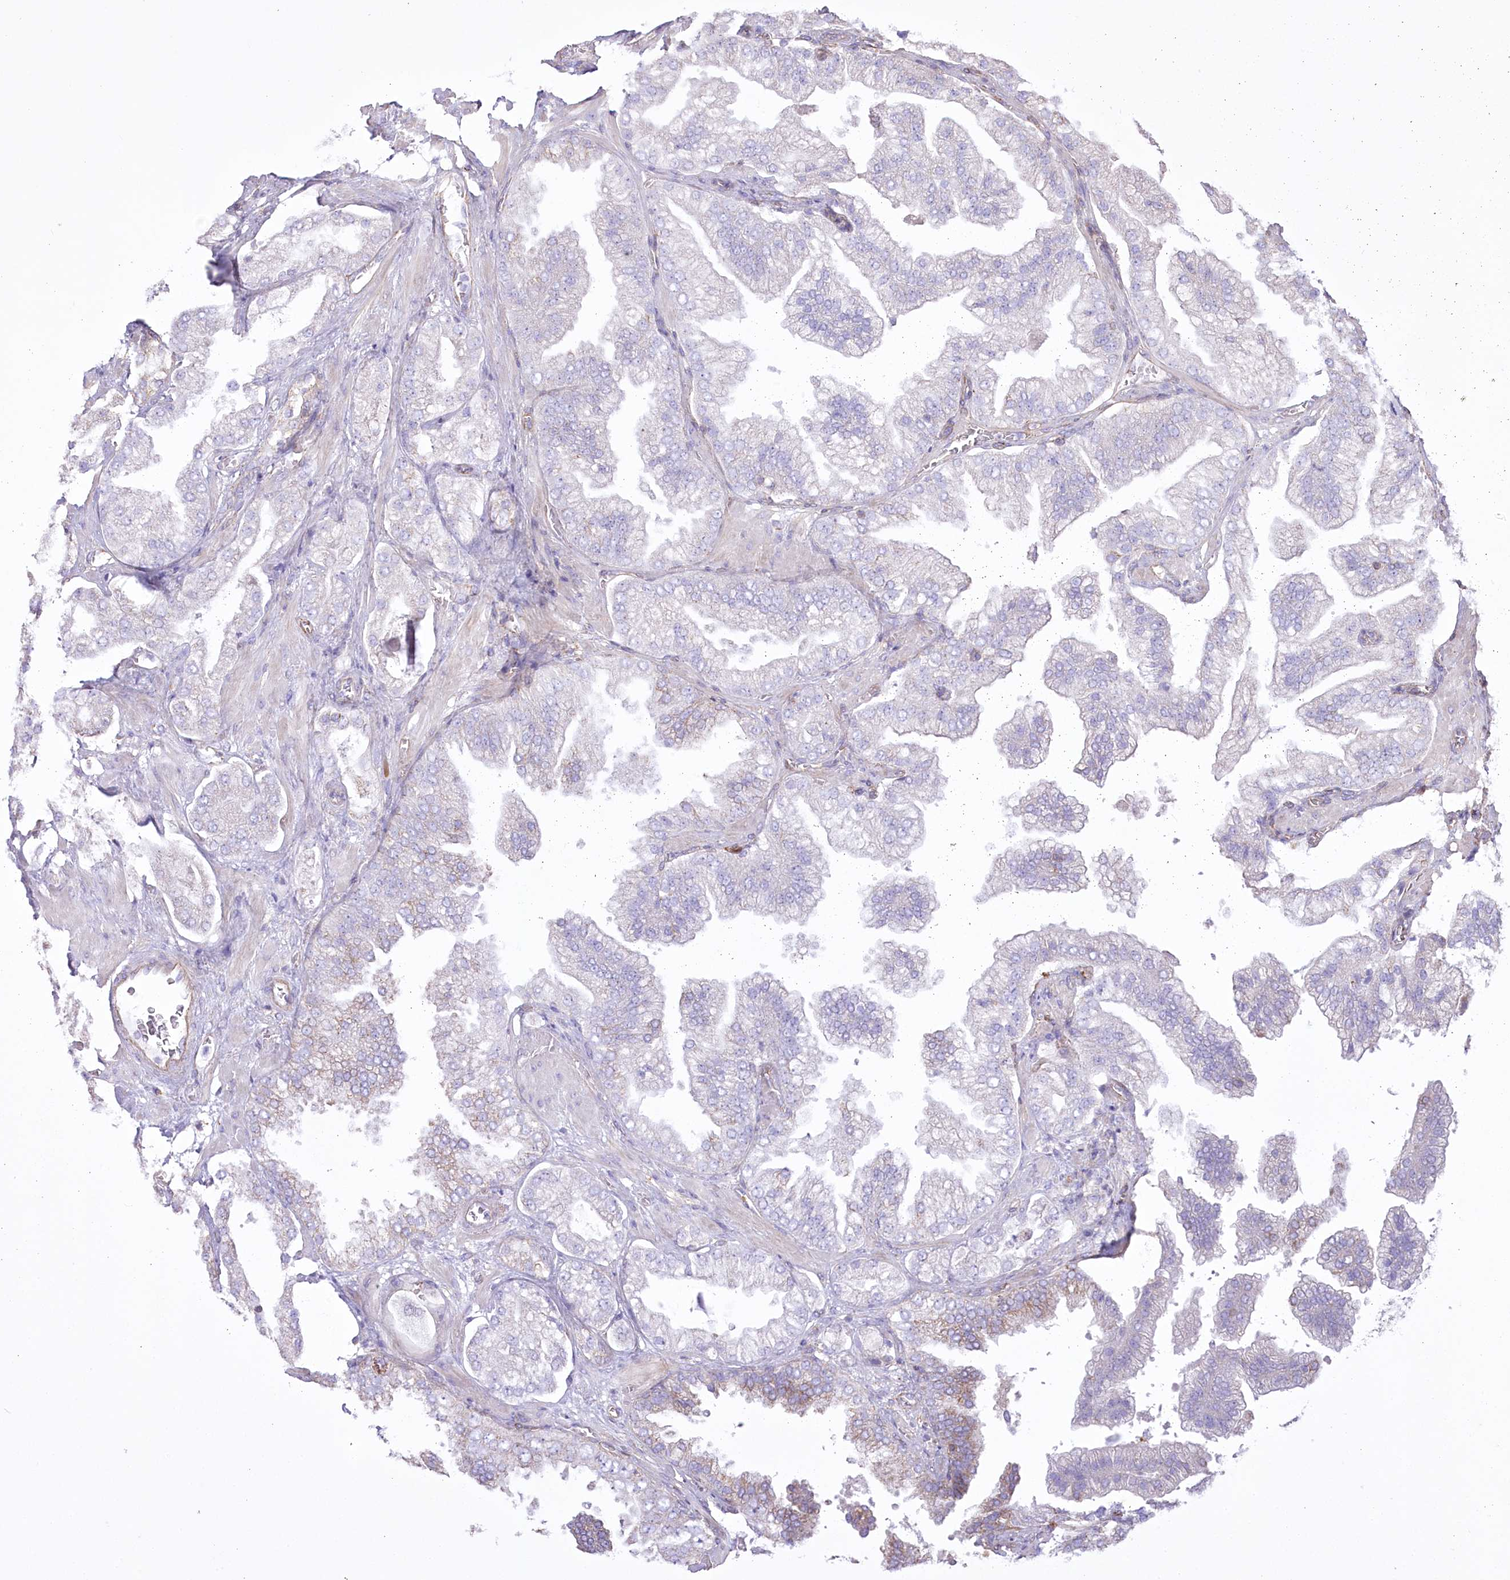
{"staining": {"intensity": "moderate", "quantity": "<25%", "location": "cytoplasmic/membranous"}, "tissue": "prostate cancer", "cell_type": "Tumor cells", "image_type": "cancer", "snomed": [{"axis": "morphology", "description": "Adenocarcinoma, High grade"}, {"axis": "topography", "description": "Prostate"}], "caption": "The micrograph demonstrates immunohistochemical staining of prostate cancer. There is moderate cytoplasmic/membranous staining is appreciated in about <25% of tumor cells. The protein is stained brown, and the nuclei are stained in blue (DAB (3,3'-diaminobenzidine) IHC with brightfield microscopy, high magnification).", "gene": "FAM216A", "patient": {"sex": "male", "age": 58}}